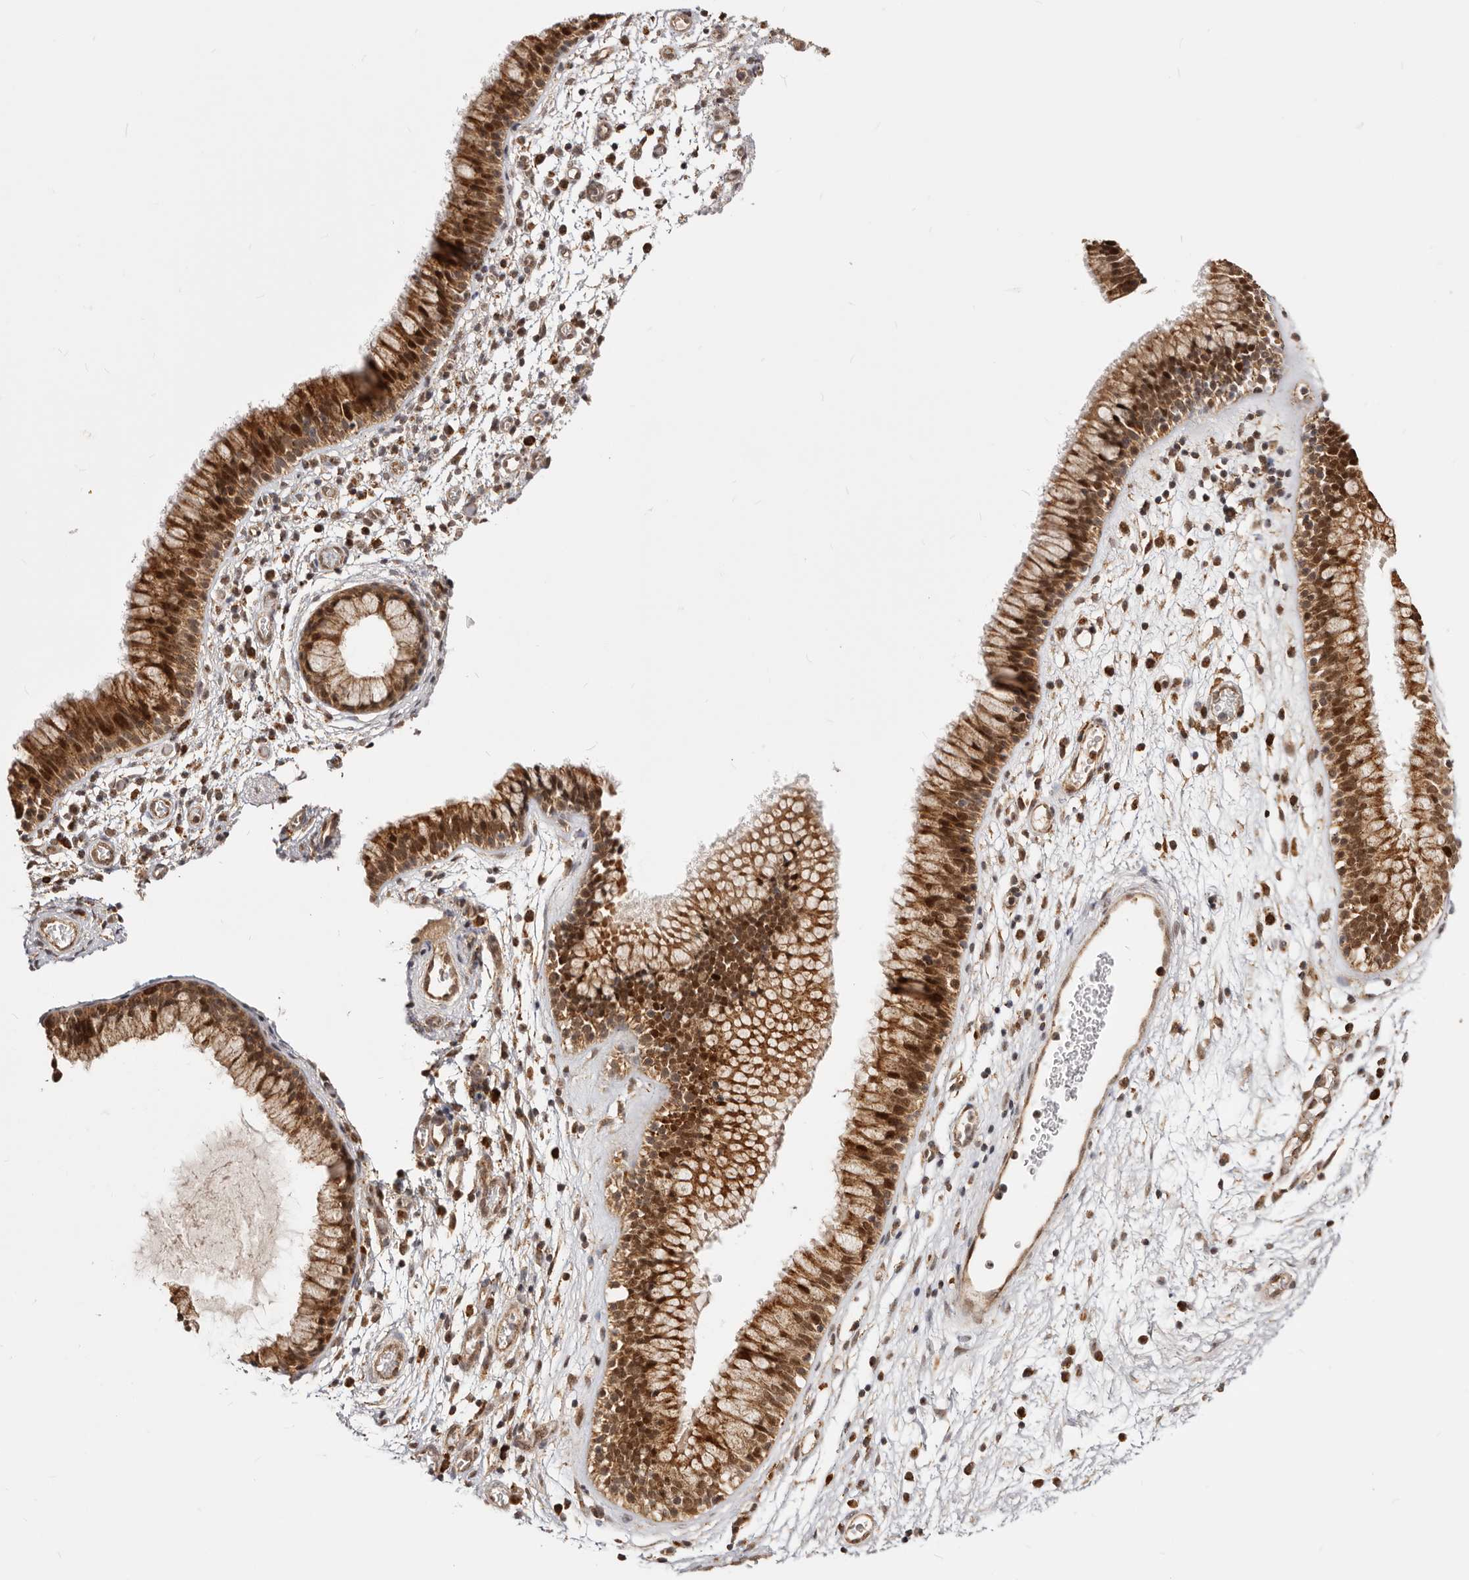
{"staining": {"intensity": "strong", "quantity": ">75%", "location": "cytoplasmic/membranous,nuclear"}, "tissue": "nasopharynx", "cell_type": "Respiratory epithelial cells", "image_type": "normal", "snomed": [{"axis": "morphology", "description": "Normal tissue, NOS"}, {"axis": "morphology", "description": "Inflammation, NOS"}, {"axis": "topography", "description": "Nasopharynx"}], "caption": "Protein expression analysis of benign human nasopharynx reveals strong cytoplasmic/membranous,nuclear staining in approximately >75% of respiratory epithelial cells.", "gene": "SEC14L1", "patient": {"sex": "male", "age": 48}}